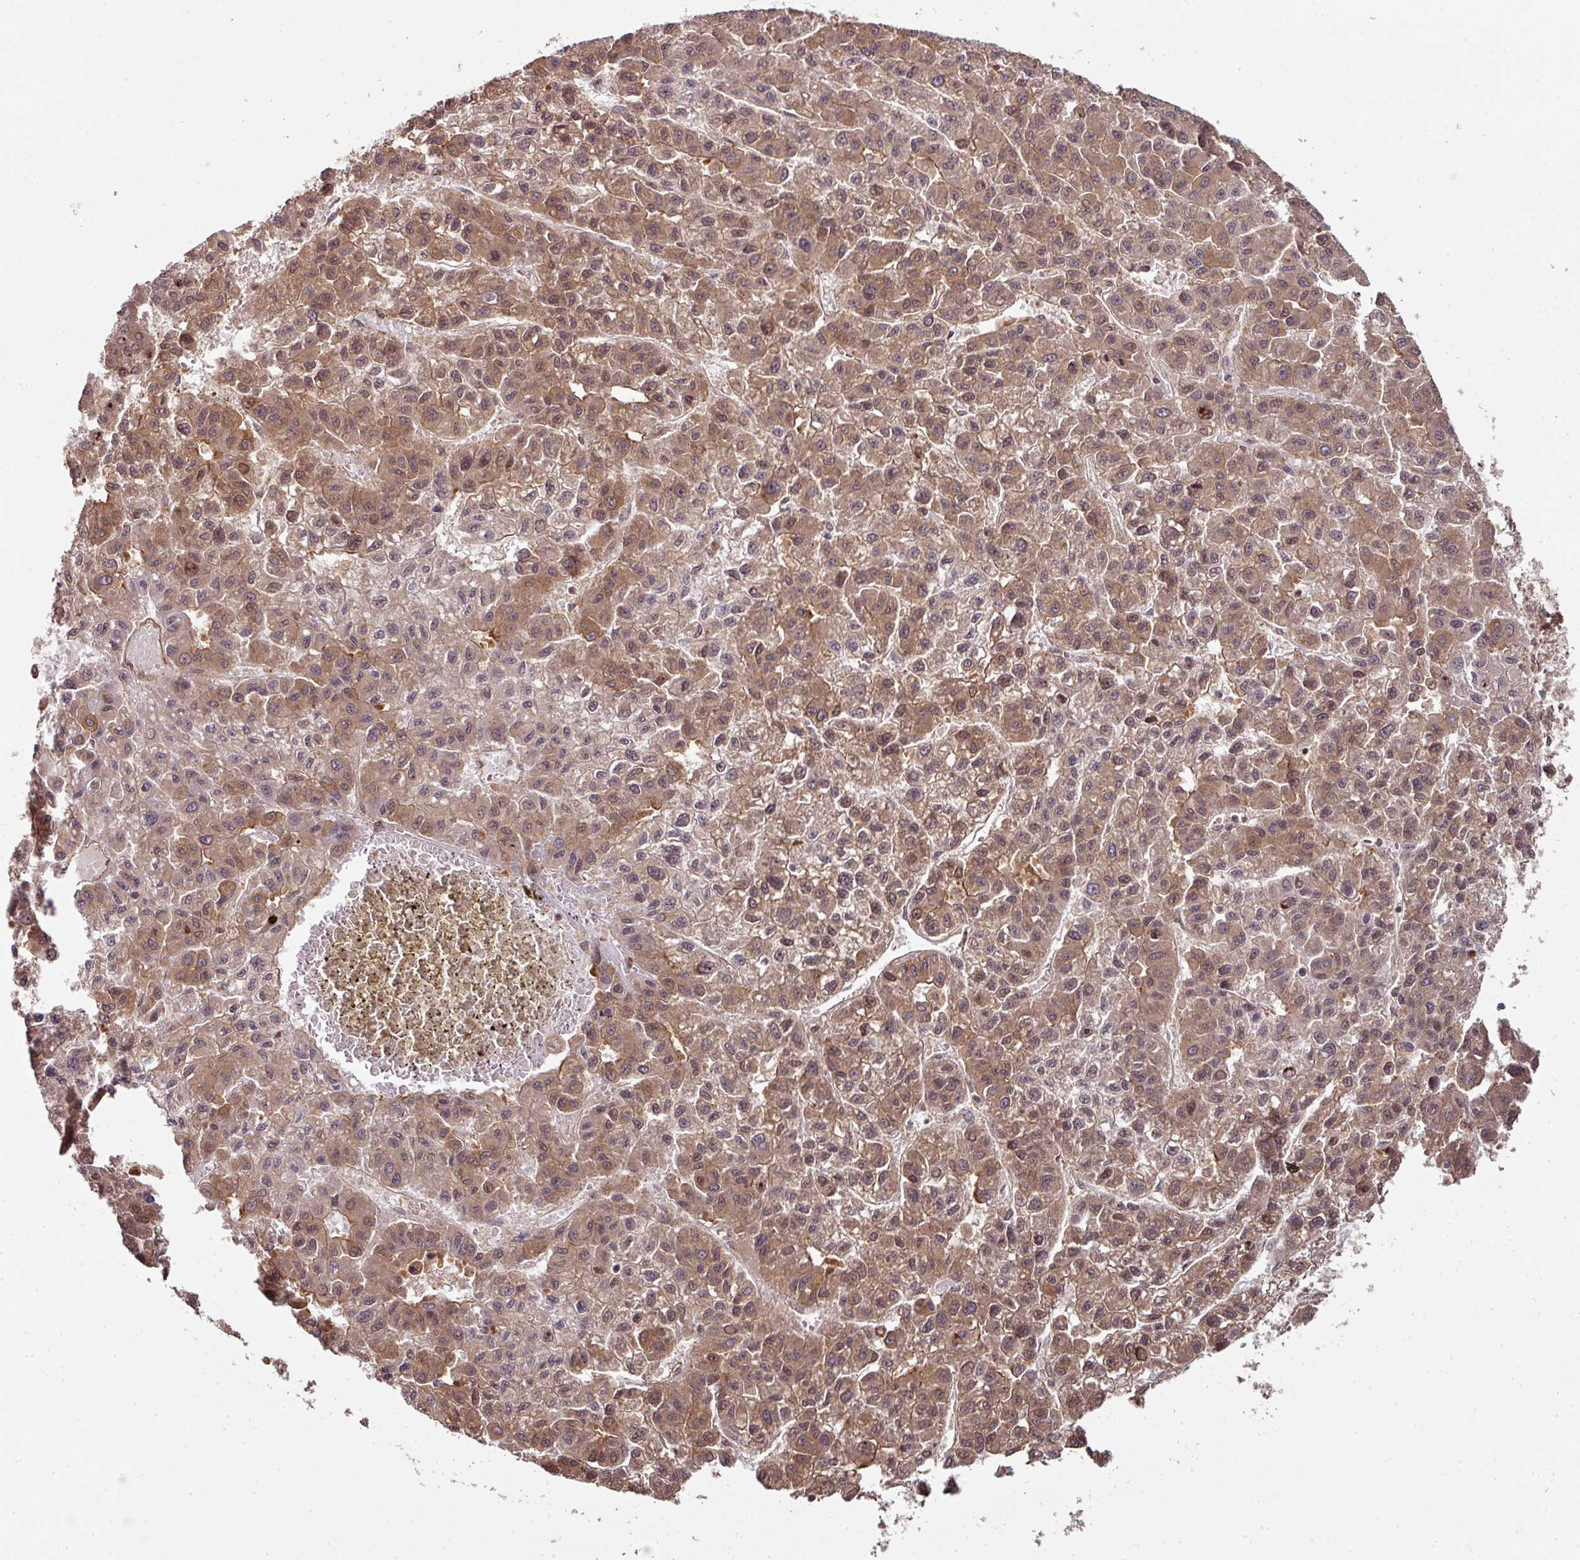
{"staining": {"intensity": "moderate", "quantity": ">75%", "location": "cytoplasmic/membranous,nuclear"}, "tissue": "liver cancer", "cell_type": "Tumor cells", "image_type": "cancer", "snomed": [{"axis": "morphology", "description": "Carcinoma, Hepatocellular, NOS"}, {"axis": "topography", "description": "Liver"}], "caption": "The image demonstrates a brown stain indicating the presence of a protein in the cytoplasmic/membranous and nuclear of tumor cells in hepatocellular carcinoma (liver).", "gene": "ANKRD18A", "patient": {"sex": "male", "age": 70}}